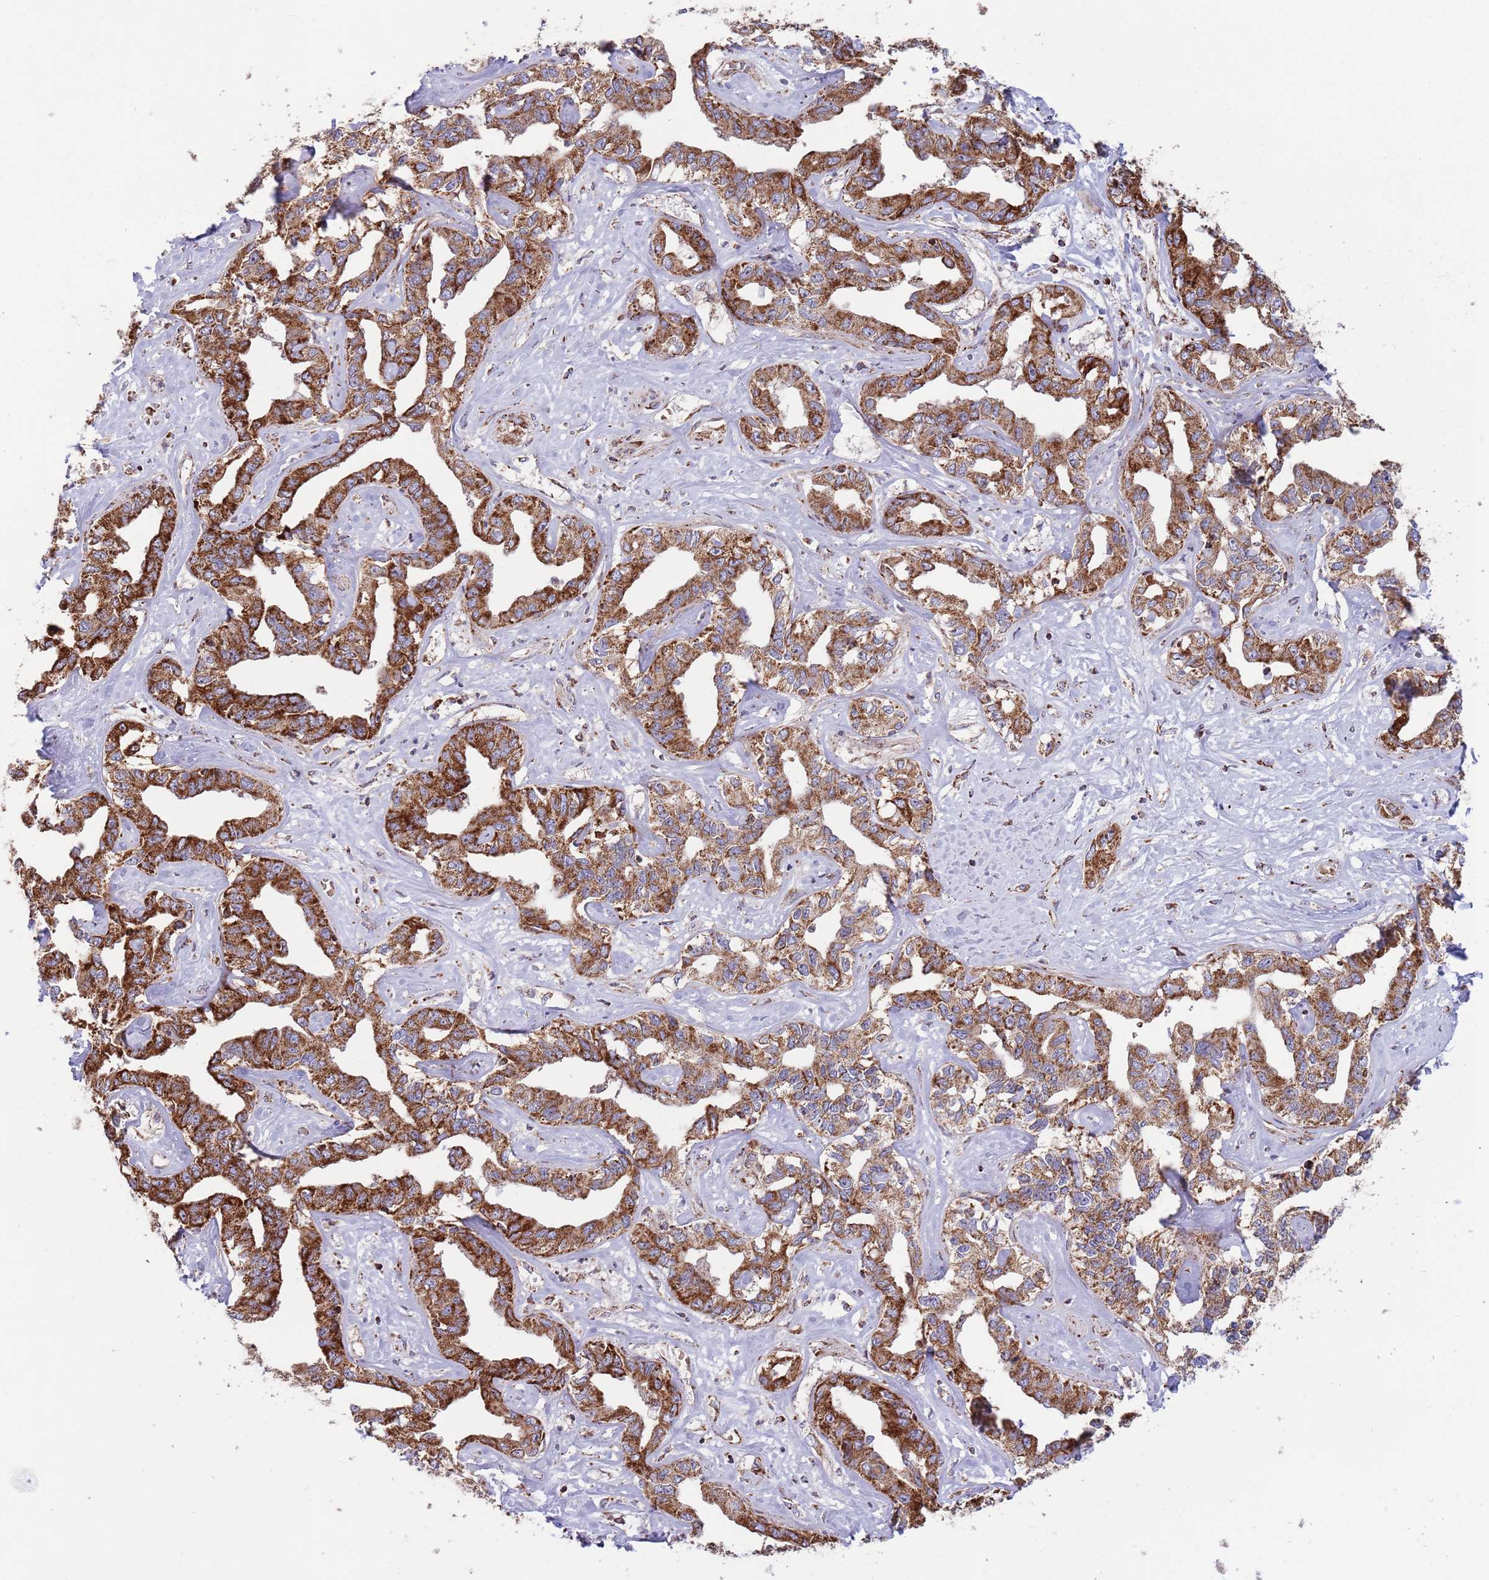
{"staining": {"intensity": "strong", "quantity": ">75%", "location": "cytoplasmic/membranous"}, "tissue": "liver cancer", "cell_type": "Tumor cells", "image_type": "cancer", "snomed": [{"axis": "morphology", "description": "Cholangiocarcinoma"}, {"axis": "topography", "description": "Liver"}], "caption": "High-magnification brightfield microscopy of liver cancer (cholangiocarcinoma) stained with DAB (brown) and counterstained with hematoxylin (blue). tumor cells exhibit strong cytoplasmic/membranous expression is appreciated in approximately>75% of cells.", "gene": "ATP5PD", "patient": {"sex": "male", "age": 59}}